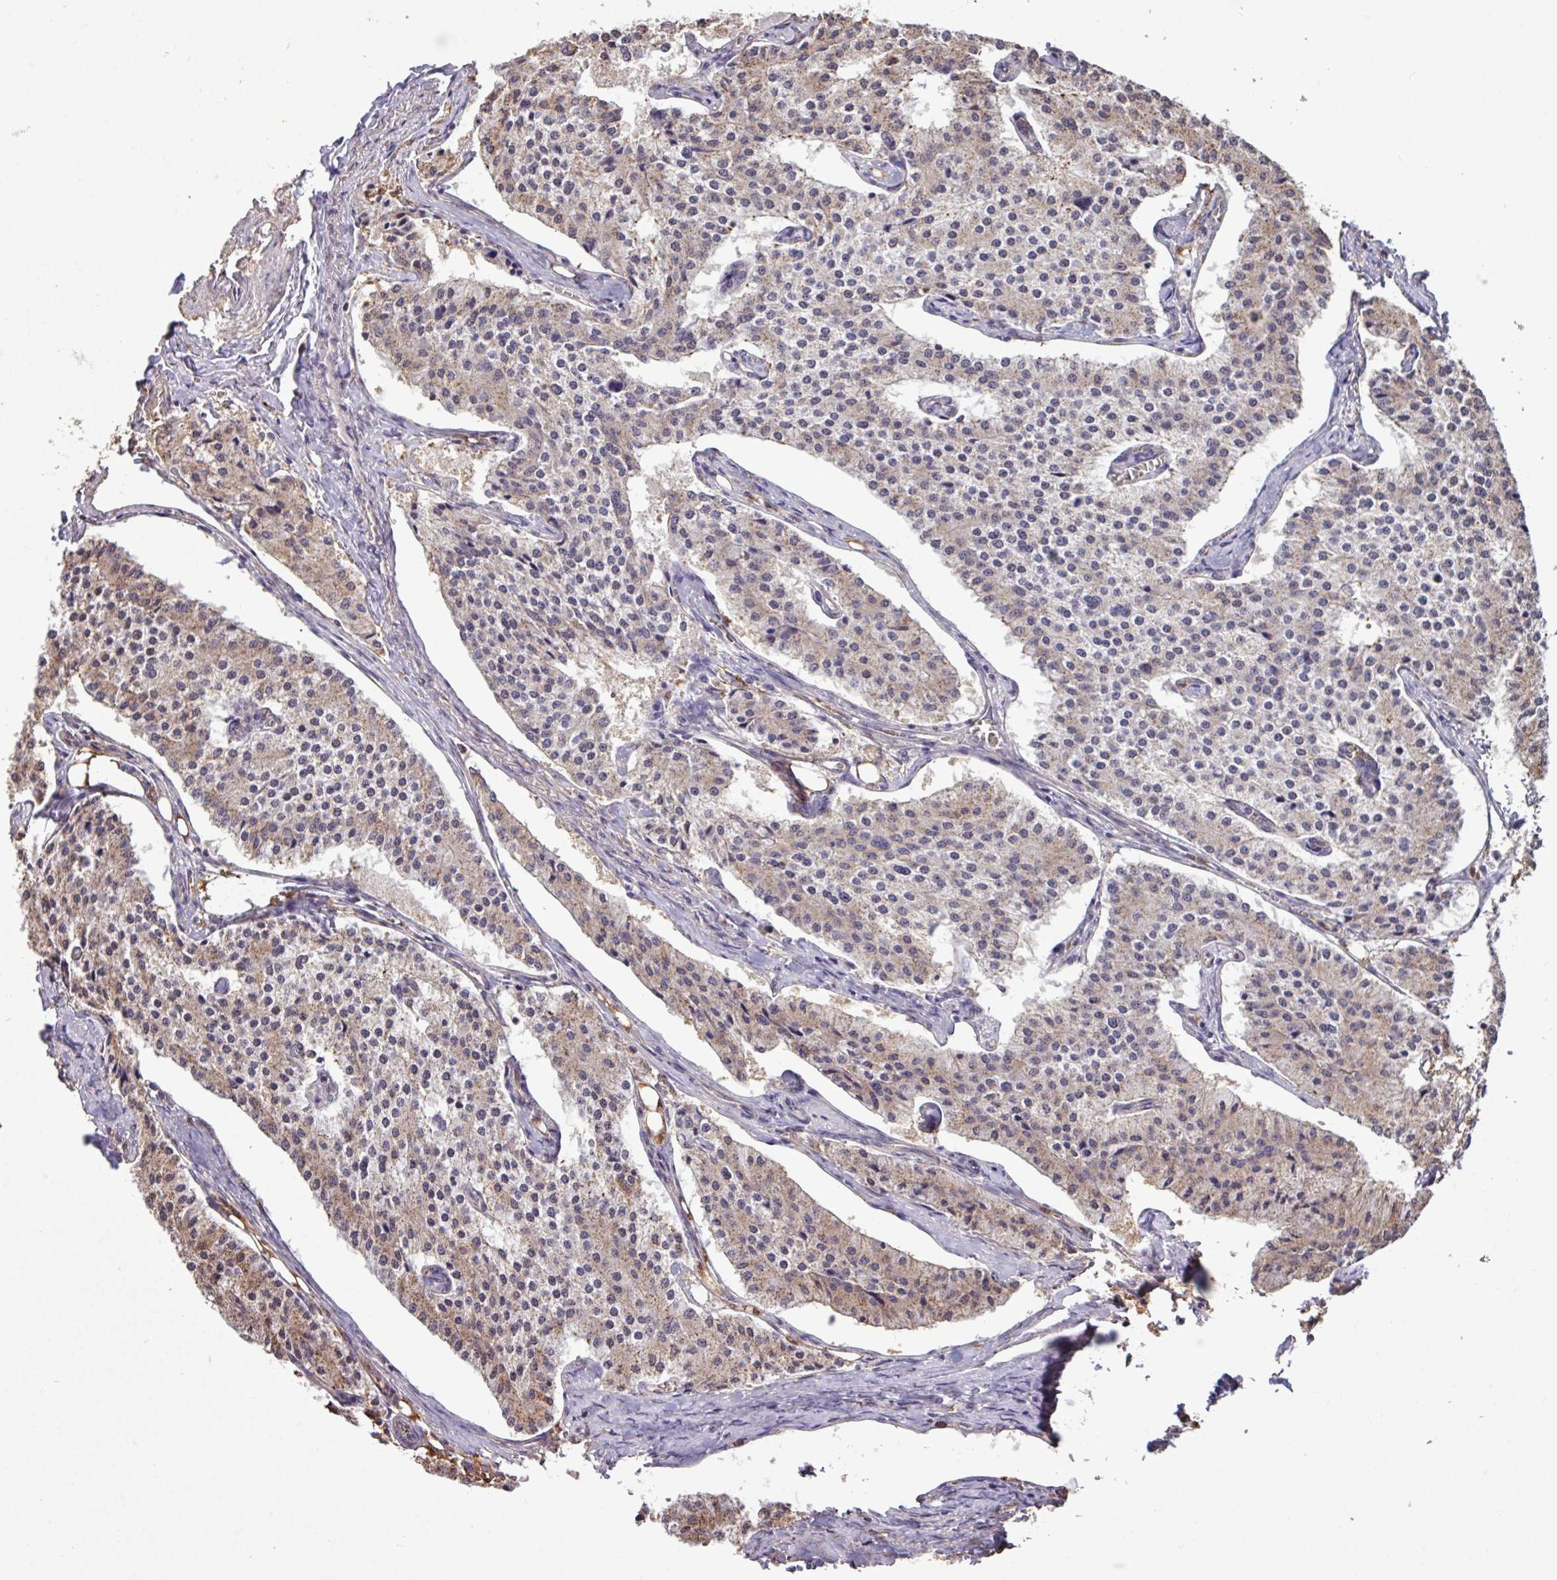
{"staining": {"intensity": "weak", "quantity": "25%-75%", "location": "cytoplasmic/membranous"}, "tissue": "carcinoid", "cell_type": "Tumor cells", "image_type": "cancer", "snomed": [{"axis": "morphology", "description": "Carcinoid, malignant, NOS"}, {"axis": "topography", "description": "Colon"}], "caption": "Weak cytoplasmic/membranous staining is present in about 25%-75% of tumor cells in carcinoid (malignant).", "gene": "CHST11", "patient": {"sex": "female", "age": 52}}